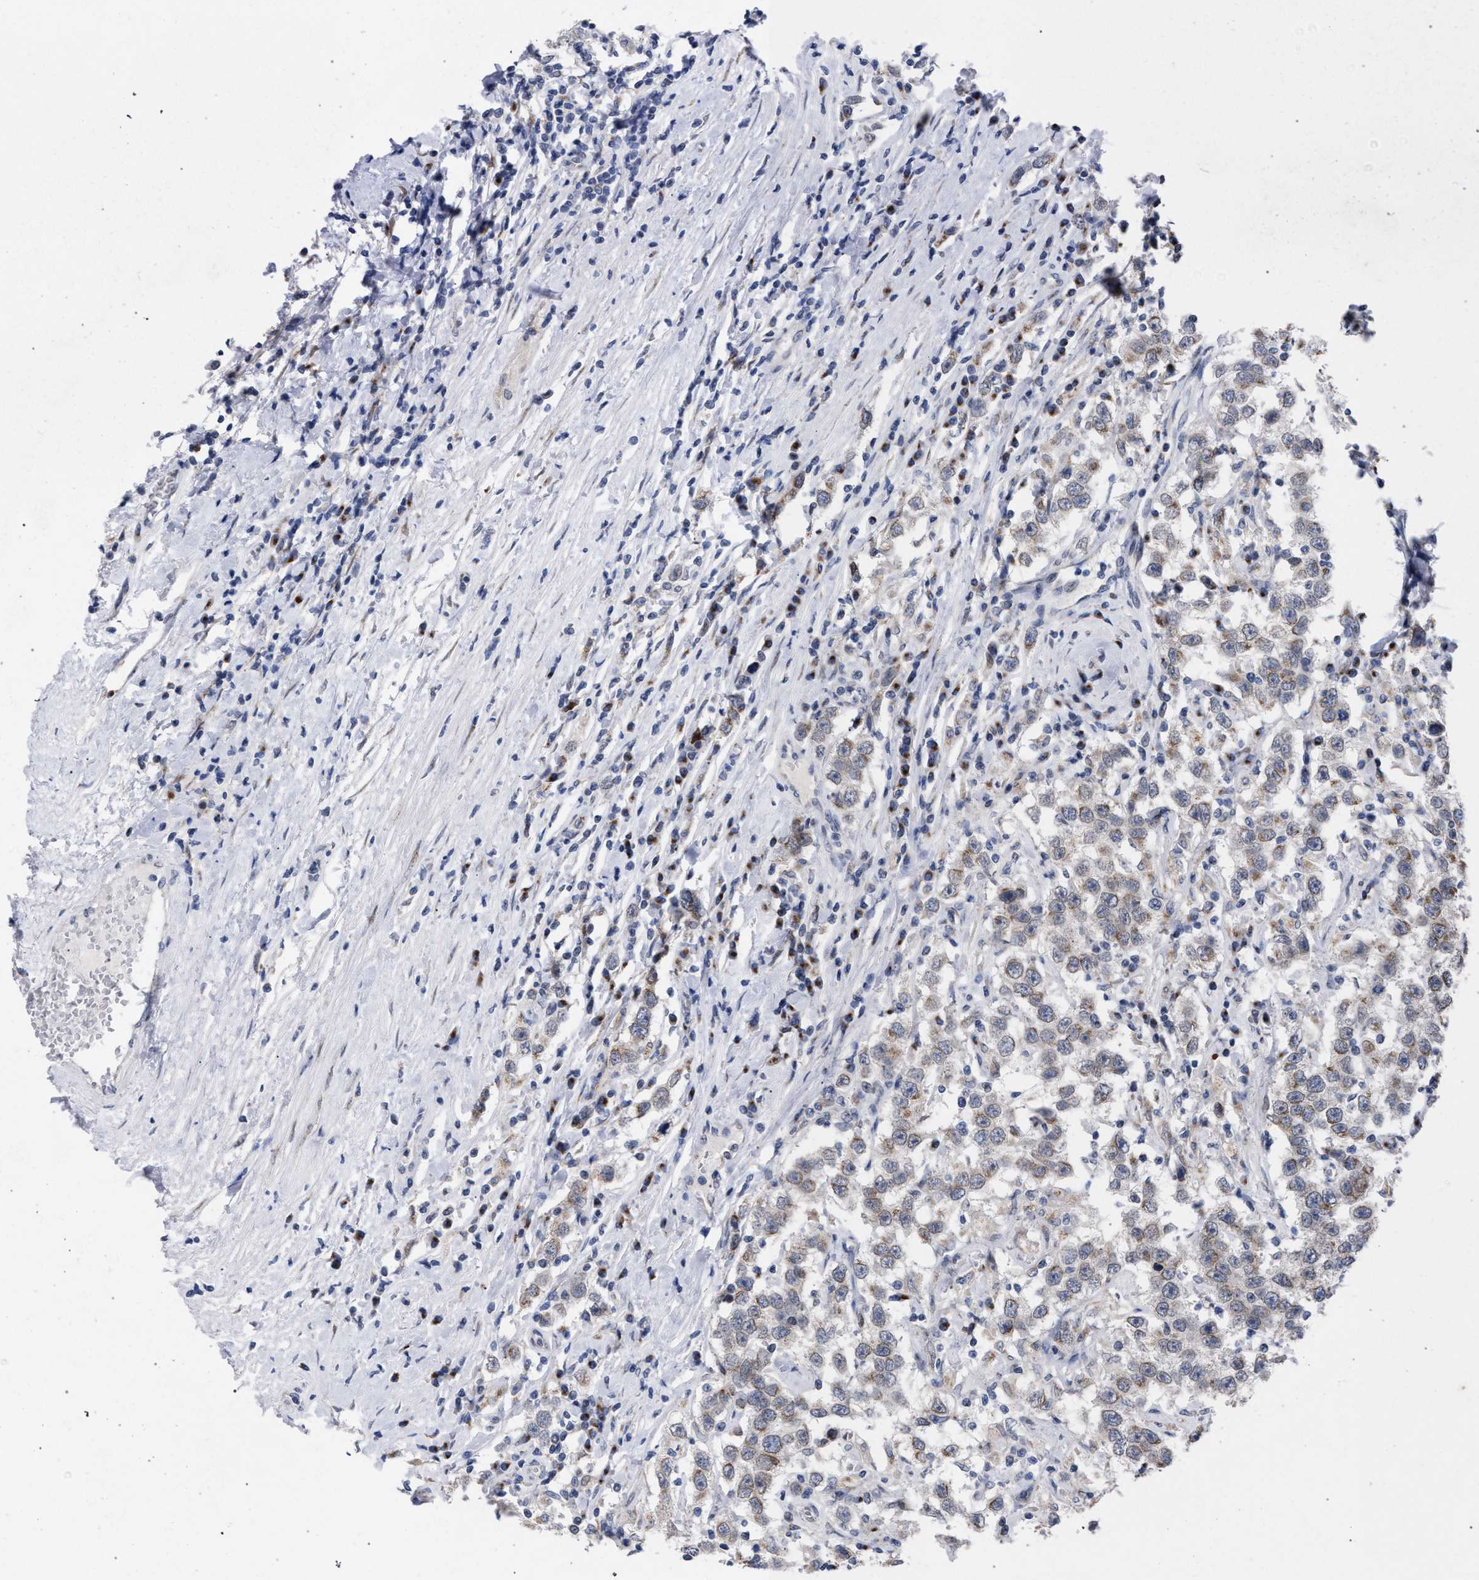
{"staining": {"intensity": "weak", "quantity": ">75%", "location": "cytoplasmic/membranous"}, "tissue": "testis cancer", "cell_type": "Tumor cells", "image_type": "cancer", "snomed": [{"axis": "morphology", "description": "Seminoma, NOS"}, {"axis": "topography", "description": "Testis"}], "caption": "Human testis cancer stained with a protein marker reveals weak staining in tumor cells.", "gene": "GOLGA2", "patient": {"sex": "male", "age": 41}}